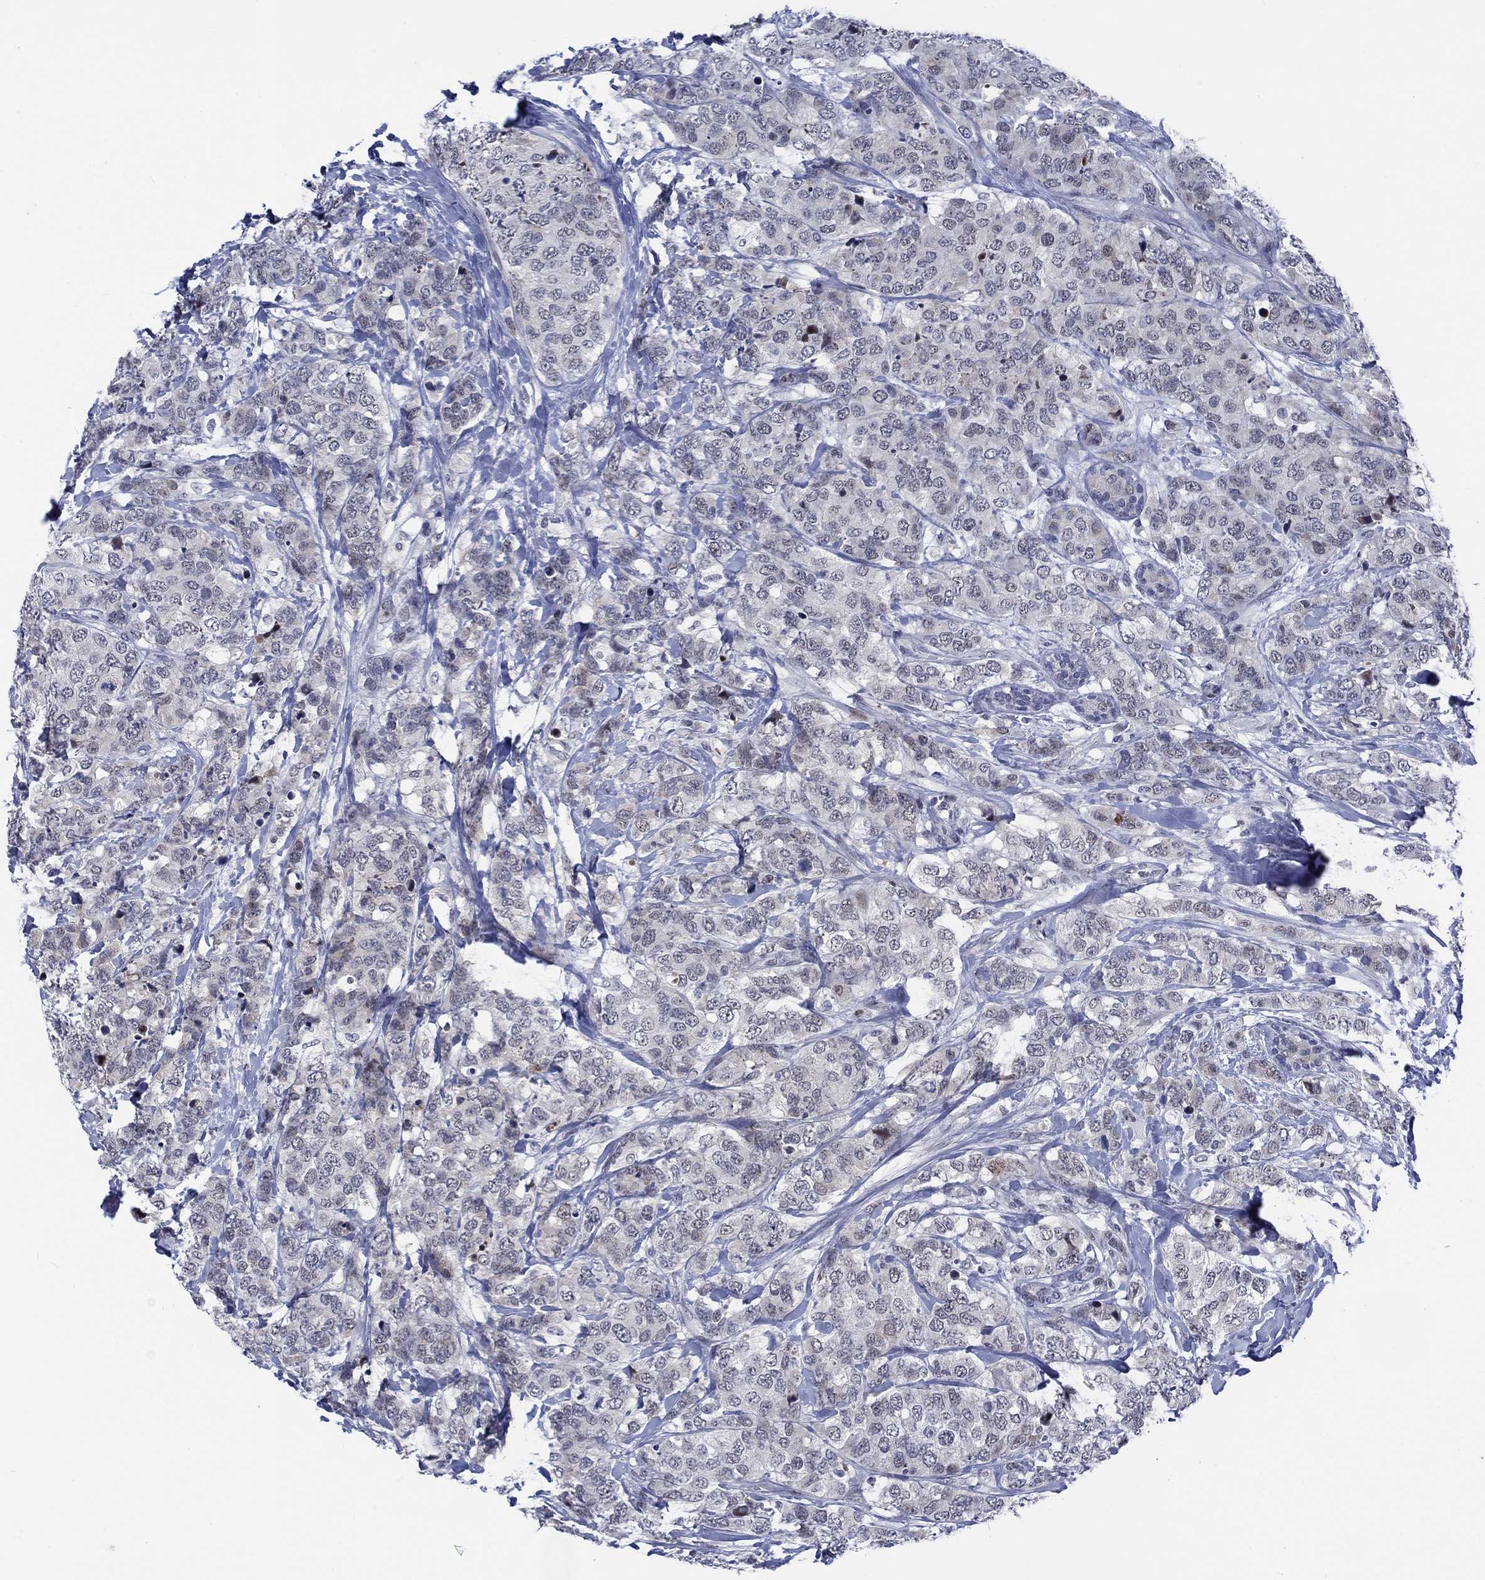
{"staining": {"intensity": "negative", "quantity": "none", "location": "none"}, "tissue": "breast cancer", "cell_type": "Tumor cells", "image_type": "cancer", "snomed": [{"axis": "morphology", "description": "Lobular carcinoma"}, {"axis": "topography", "description": "Breast"}], "caption": "Breast lobular carcinoma was stained to show a protein in brown. There is no significant positivity in tumor cells. Brightfield microscopy of IHC stained with DAB (brown) and hematoxylin (blue), captured at high magnification.", "gene": "NEU3", "patient": {"sex": "female", "age": 59}}